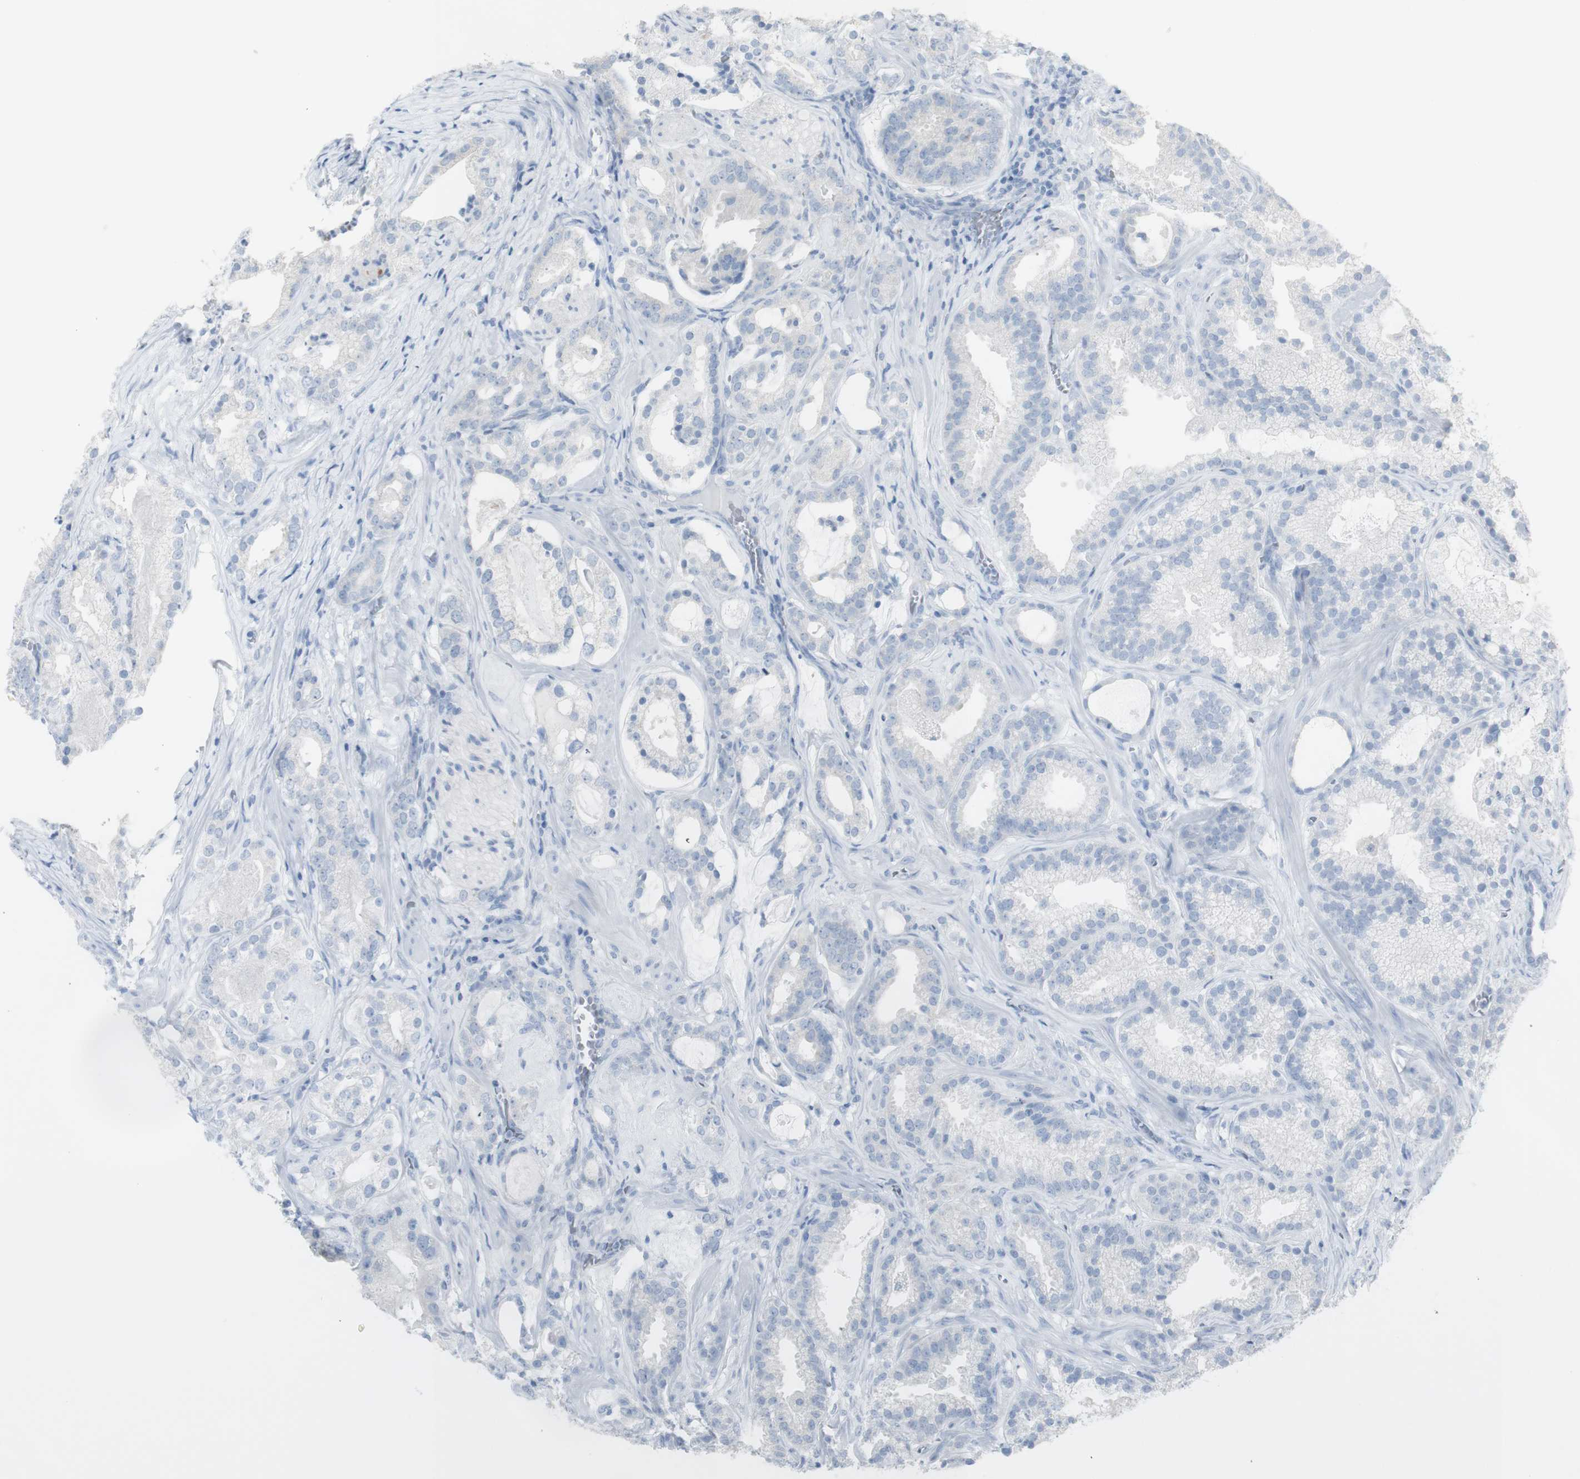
{"staining": {"intensity": "negative", "quantity": "none", "location": "none"}, "tissue": "prostate cancer", "cell_type": "Tumor cells", "image_type": "cancer", "snomed": [{"axis": "morphology", "description": "Adenocarcinoma, Low grade"}, {"axis": "topography", "description": "Prostate"}], "caption": "Prostate low-grade adenocarcinoma was stained to show a protein in brown. There is no significant staining in tumor cells.", "gene": "ART3", "patient": {"sex": "male", "age": 59}}